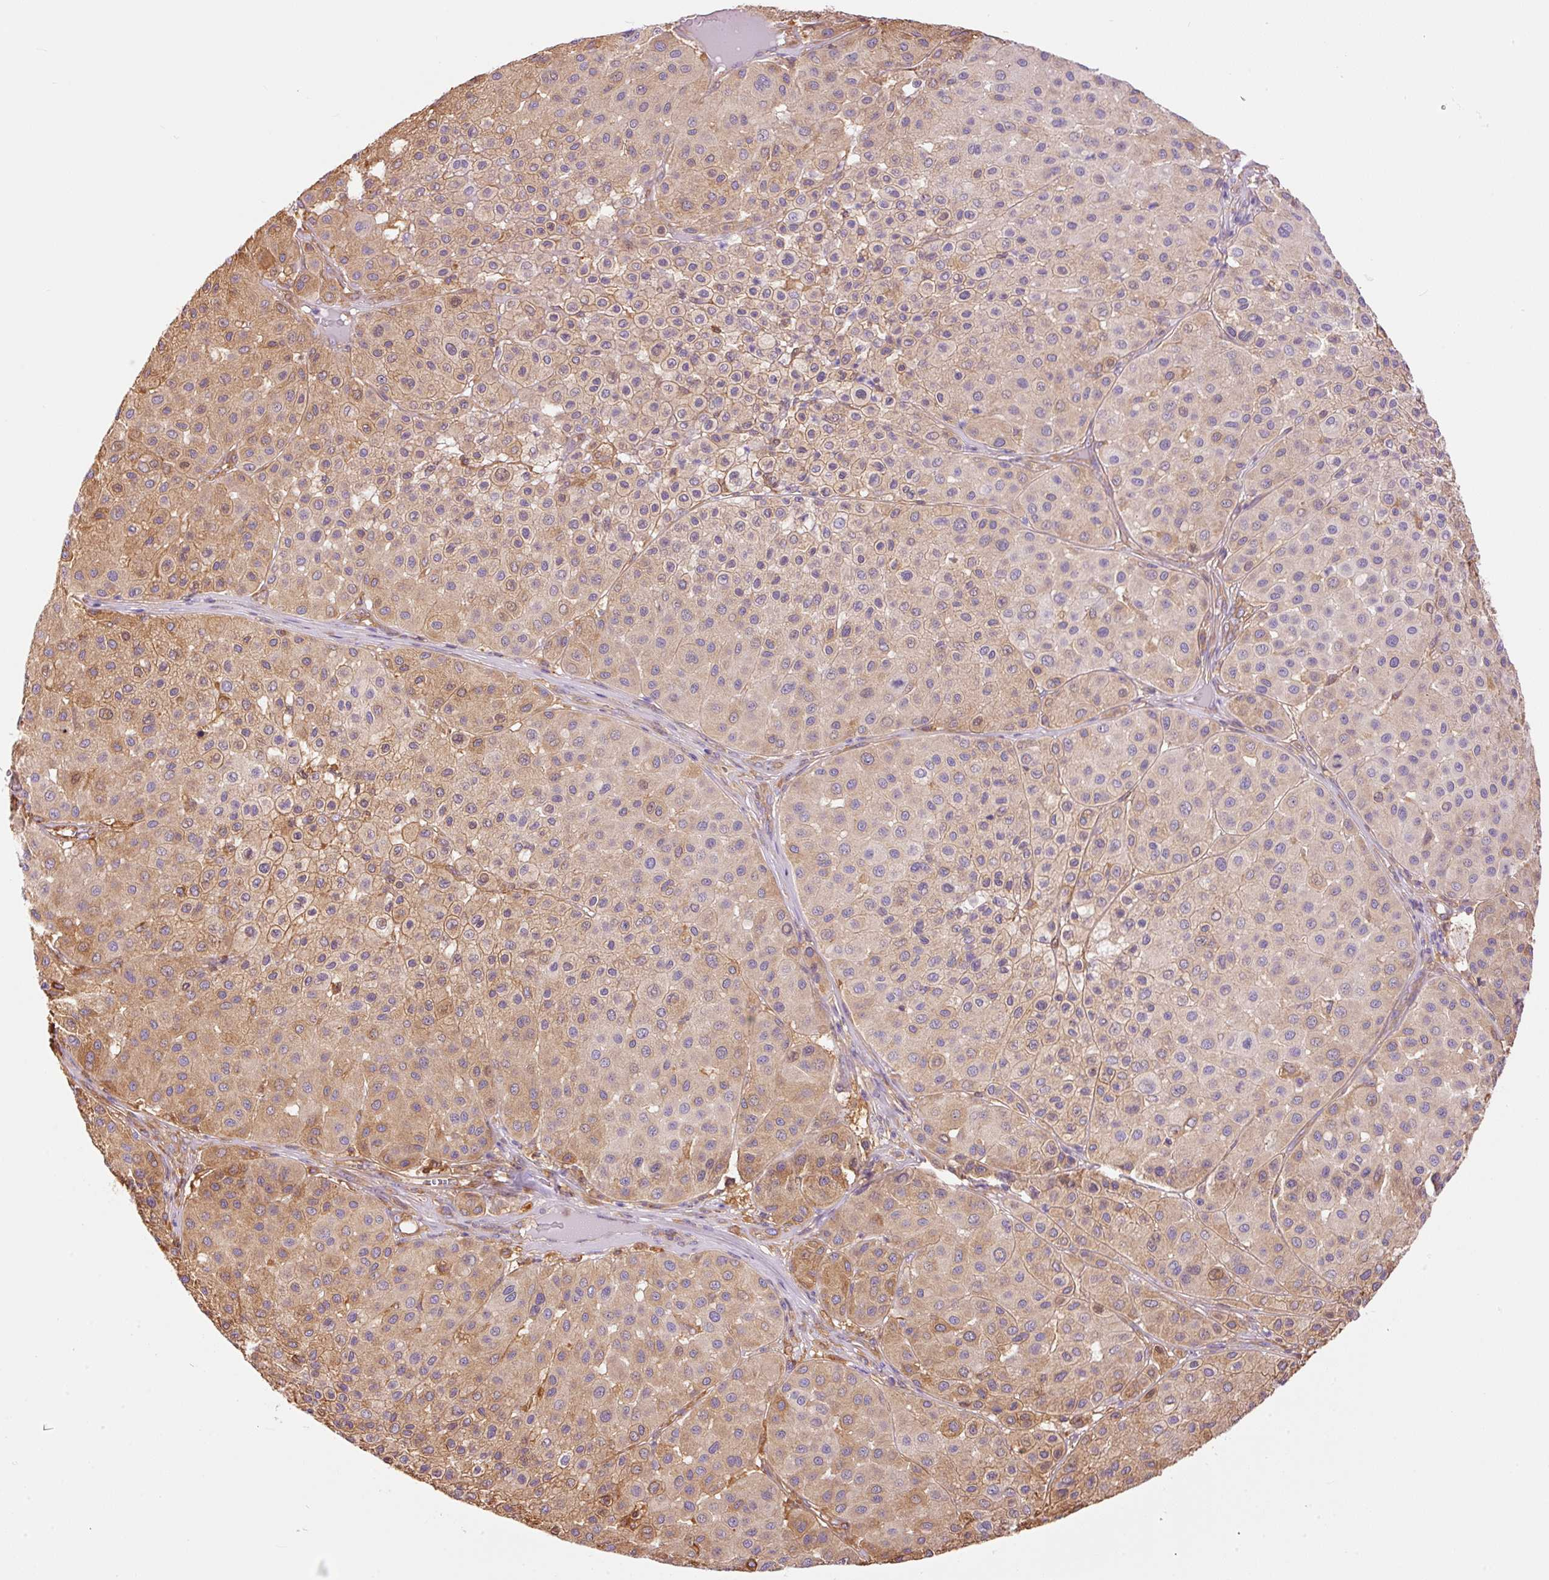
{"staining": {"intensity": "moderate", "quantity": "25%-75%", "location": "cytoplasmic/membranous"}, "tissue": "melanoma", "cell_type": "Tumor cells", "image_type": "cancer", "snomed": [{"axis": "morphology", "description": "Malignant melanoma, Metastatic site"}, {"axis": "topography", "description": "Smooth muscle"}], "caption": "Immunohistochemistry (IHC) histopathology image of human malignant melanoma (metastatic site) stained for a protein (brown), which exhibits medium levels of moderate cytoplasmic/membranous staining in approximately 25%-75% of tumor cells.", "gene": "IL10RB", "patient": {"sex": "male", "age": 41}}